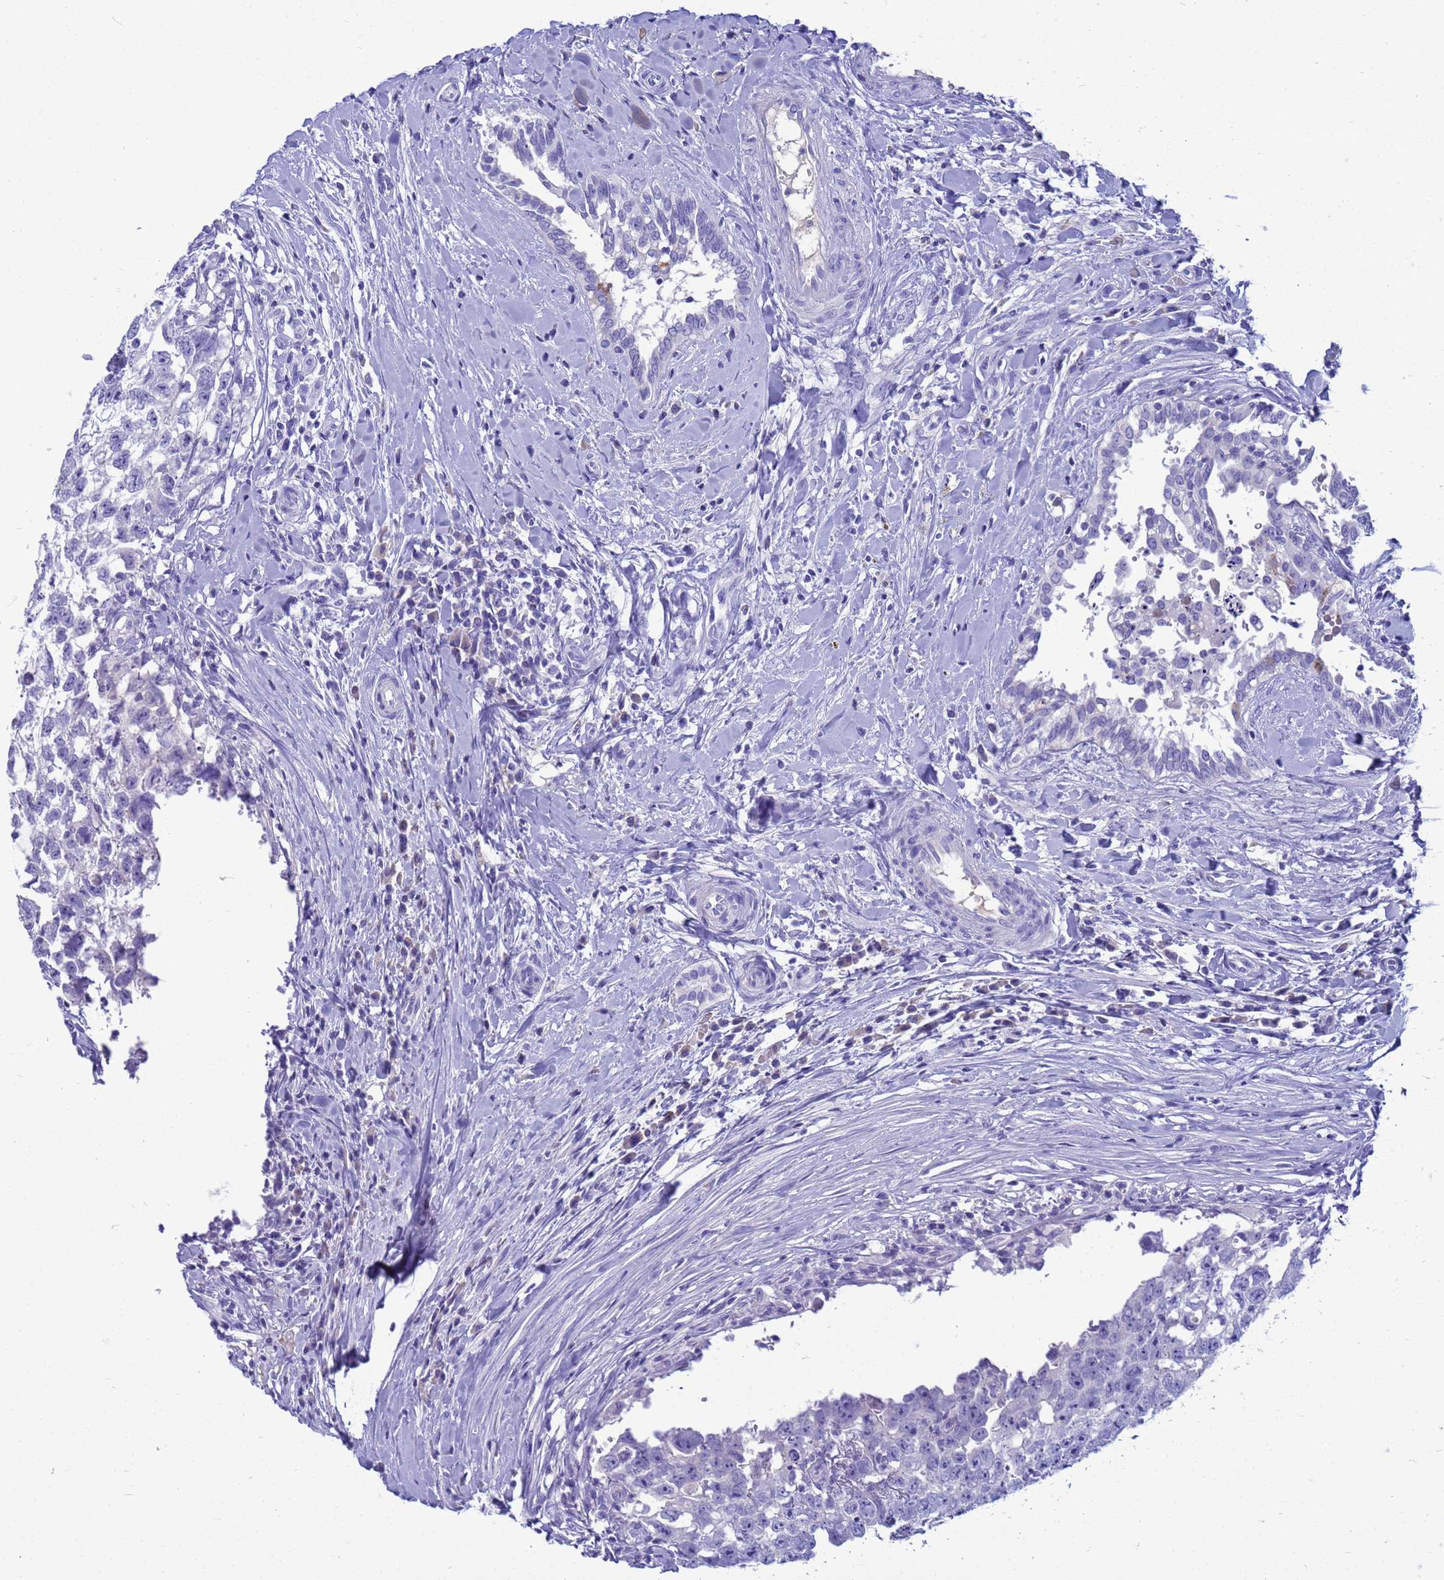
{"staining": {"intensity": "negative", "quantity": "none", "location": "none"}, "tissue": "testis cancer", "cell_type": "Tumor cells", "image_type": "cancer", "snomed": [{"axis": "morphology", "description": "Seminoma, NOS"}, {"axis": "morphology", "description": "Carcinoma, Embryonal, NOS"}, {"axis": "topography", "description": "Testis"}], "caption": "There is no significant positivity in tumor cells of seminoma (testis). The staining was performed using DAB (3,3'-diaminobenzidine) to visualize the protein expression in brown, while the nuclei were stained in blue with hematoxylin (Magnification: 20x).", "gene": "SYCN", "patient": {"sex": "male", "age": 29}}